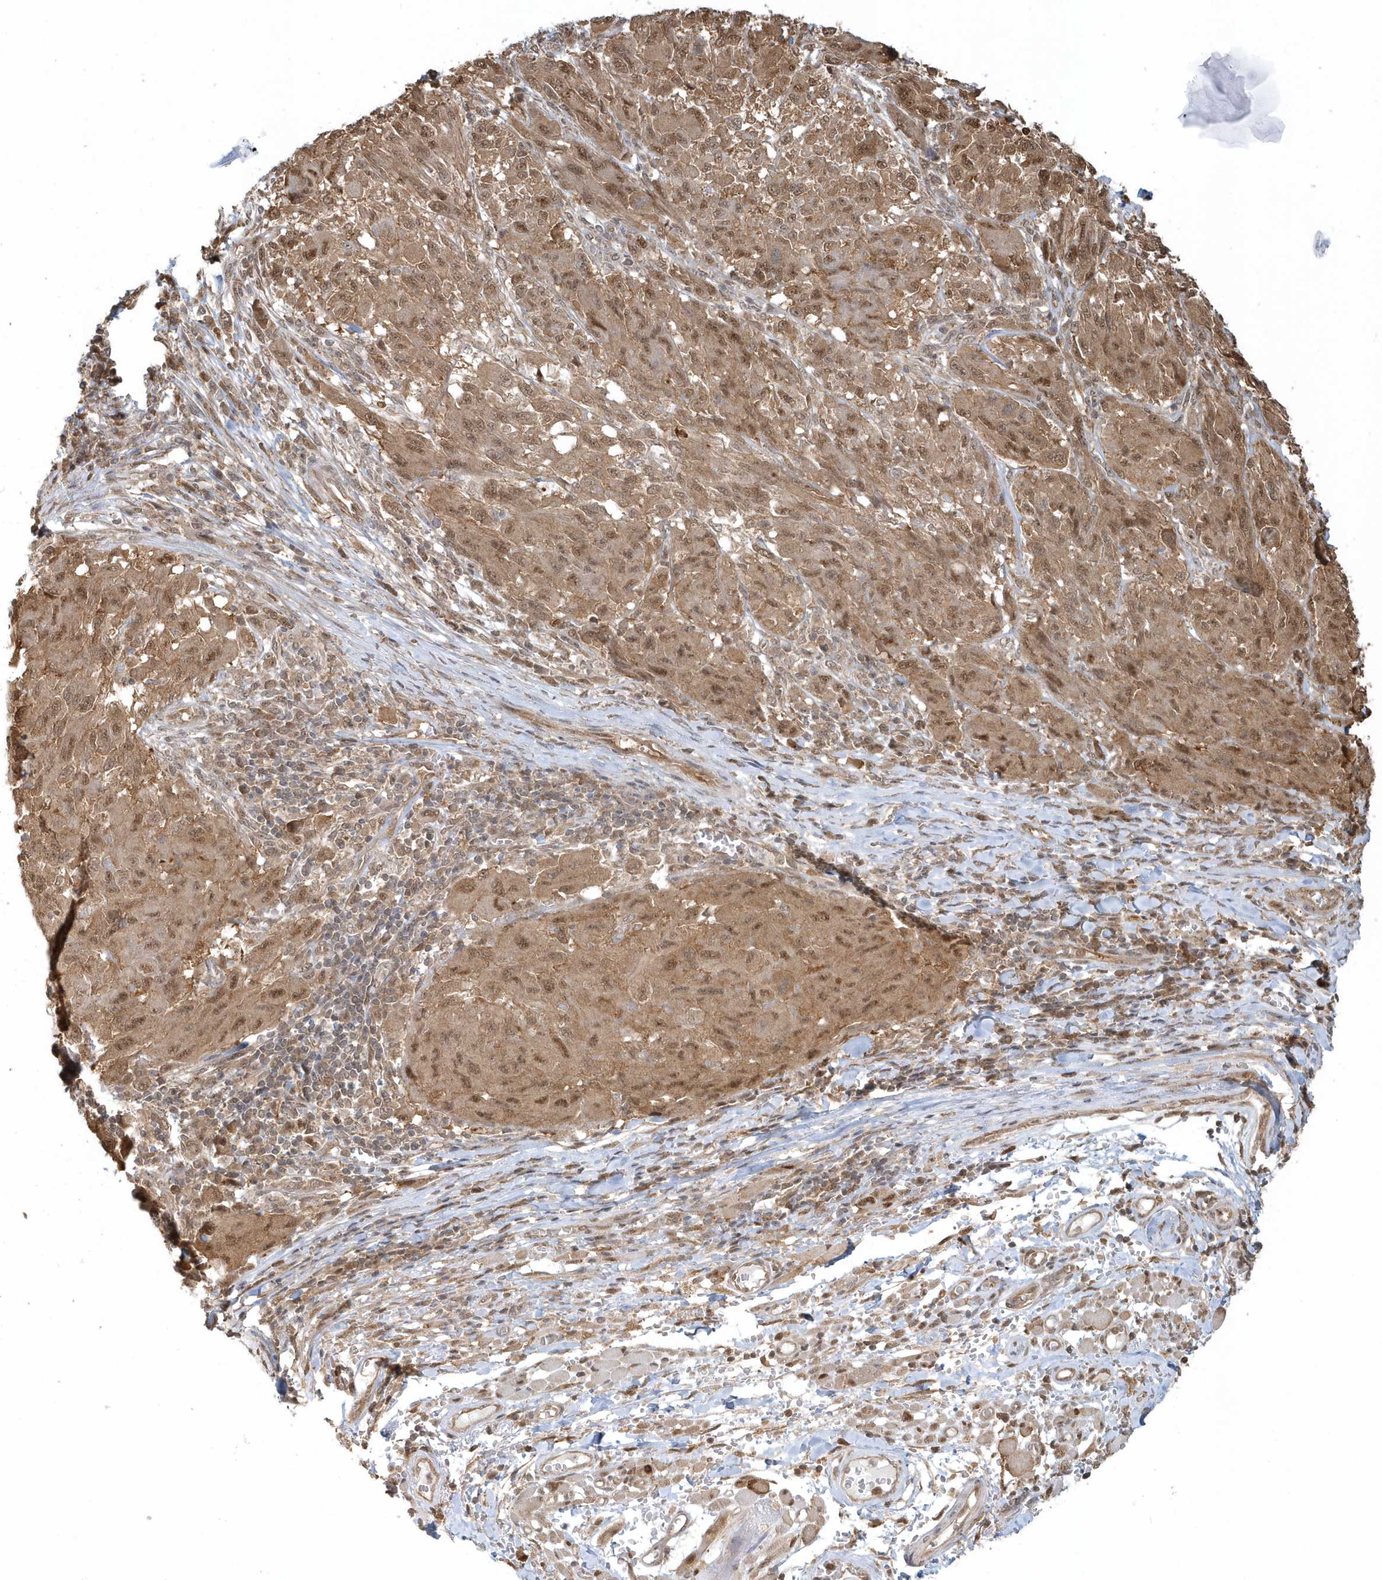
{"staining": {"intensity": "moderate", "quantity": ">75%", "location": "cytoplasmic/membranous,nuclear"}, "tissue": "melanoma", "cell_type": "Tumor cells", "image_type": "cancer", "snomed": [{"axis": "morphology", "description": "Malignant melanoma, NOS"}, {"axis": "topography", "description": "Skin"}], "caption": "The immunohistochemical stain highlights moderate cytoplasmic/membranous and nuclear expression in tumor cells of malignant melanoma tissue.", "gene": "PSMD6", "patient": {"sex": "female", "age": 91}}